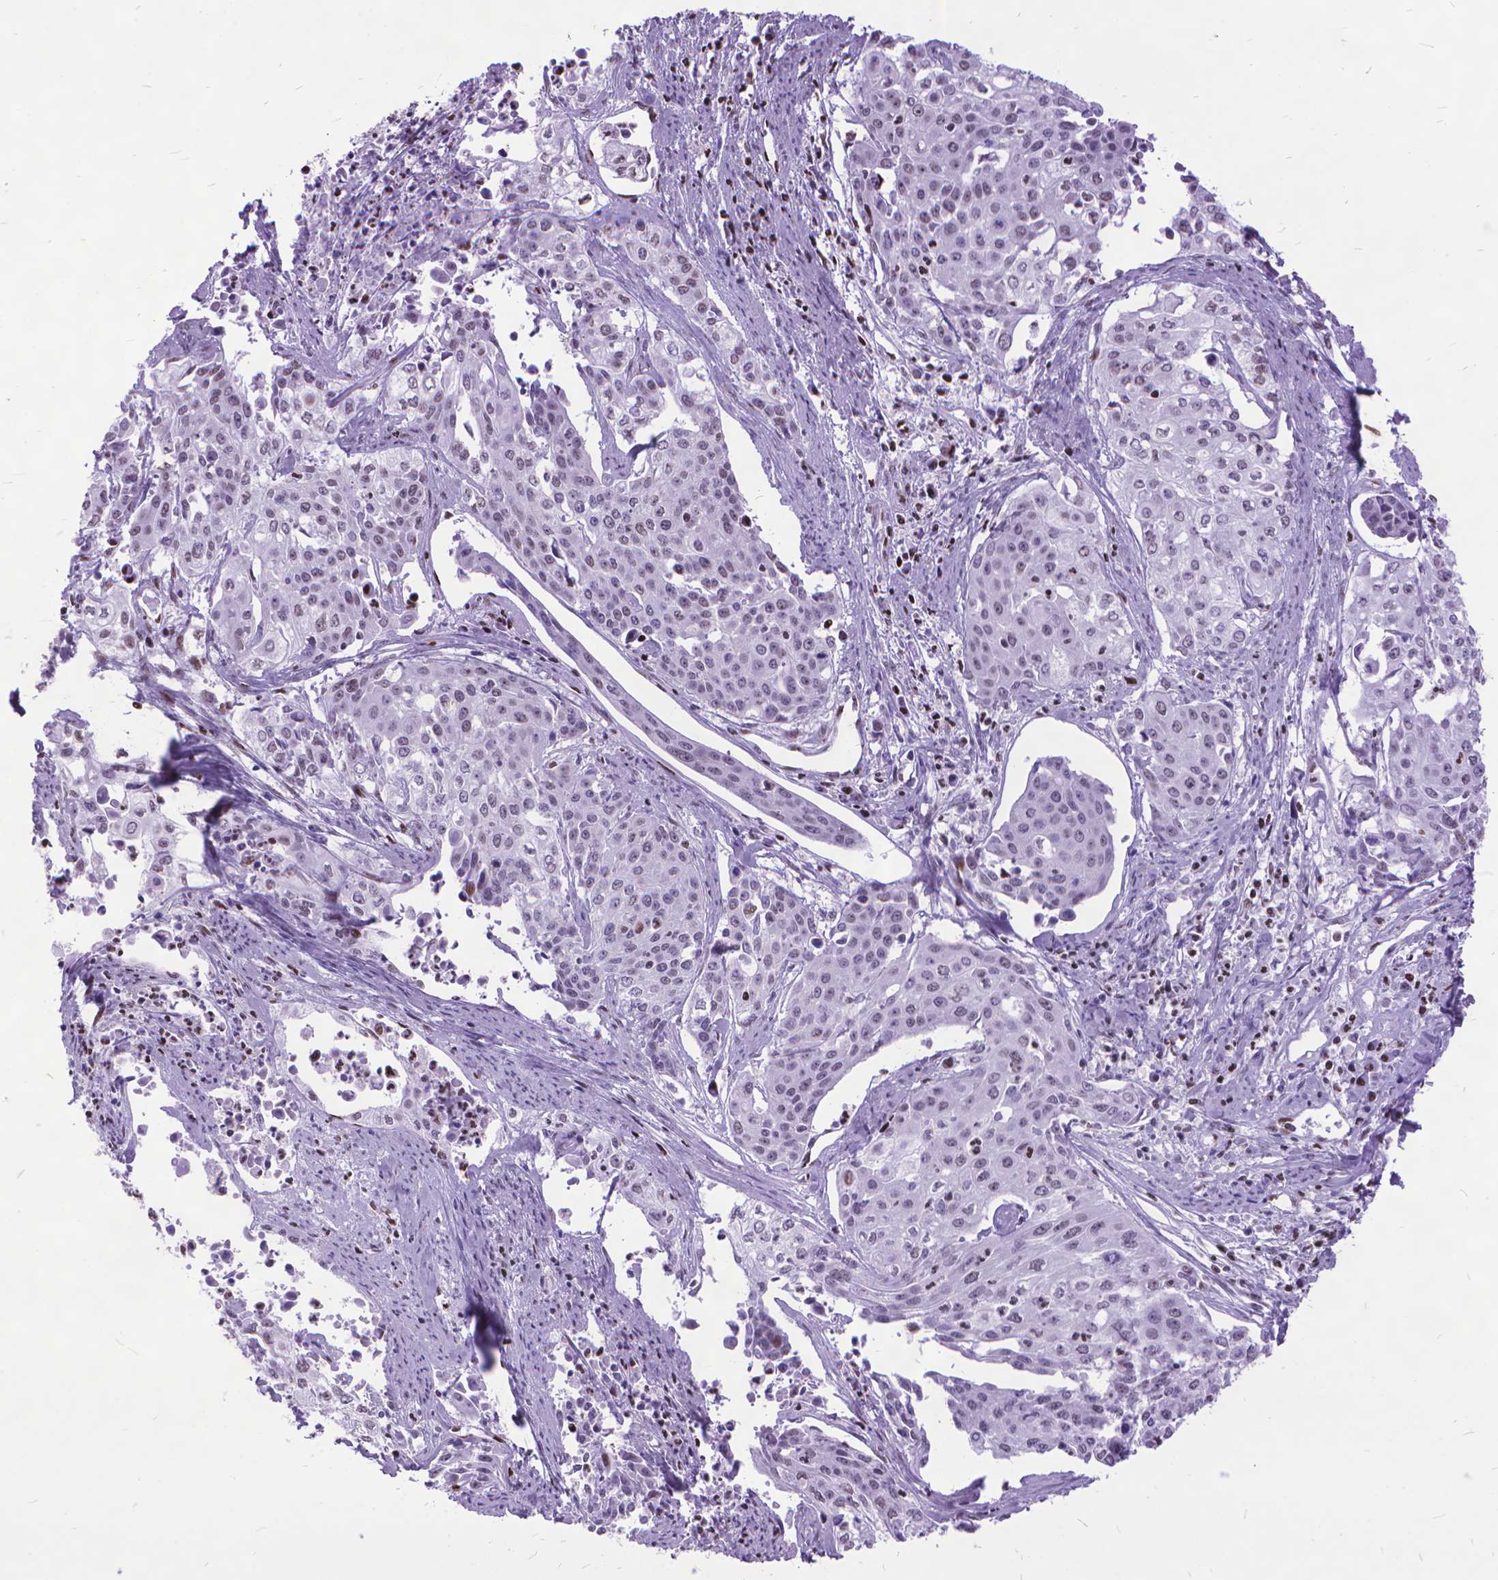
{"staining": {"intensity": "weak", "quantity": "<25%", "location": "nuclear"}, "tissue": "cervical cancer", "cell_type": "Tumor cells", "image_type": "cancer", "snomed": [{"axis": "morphology", "description": "Squamous cell carcinoma, NOS"}, {"axis": "topography", "description": "Cervix"}], "caption": "Image shows no significant protein positivity in tumor cells of squamous cell carcinoma (cervical).", "gene": "POLE4", "patient": {"sex": "female", "age": 39}}